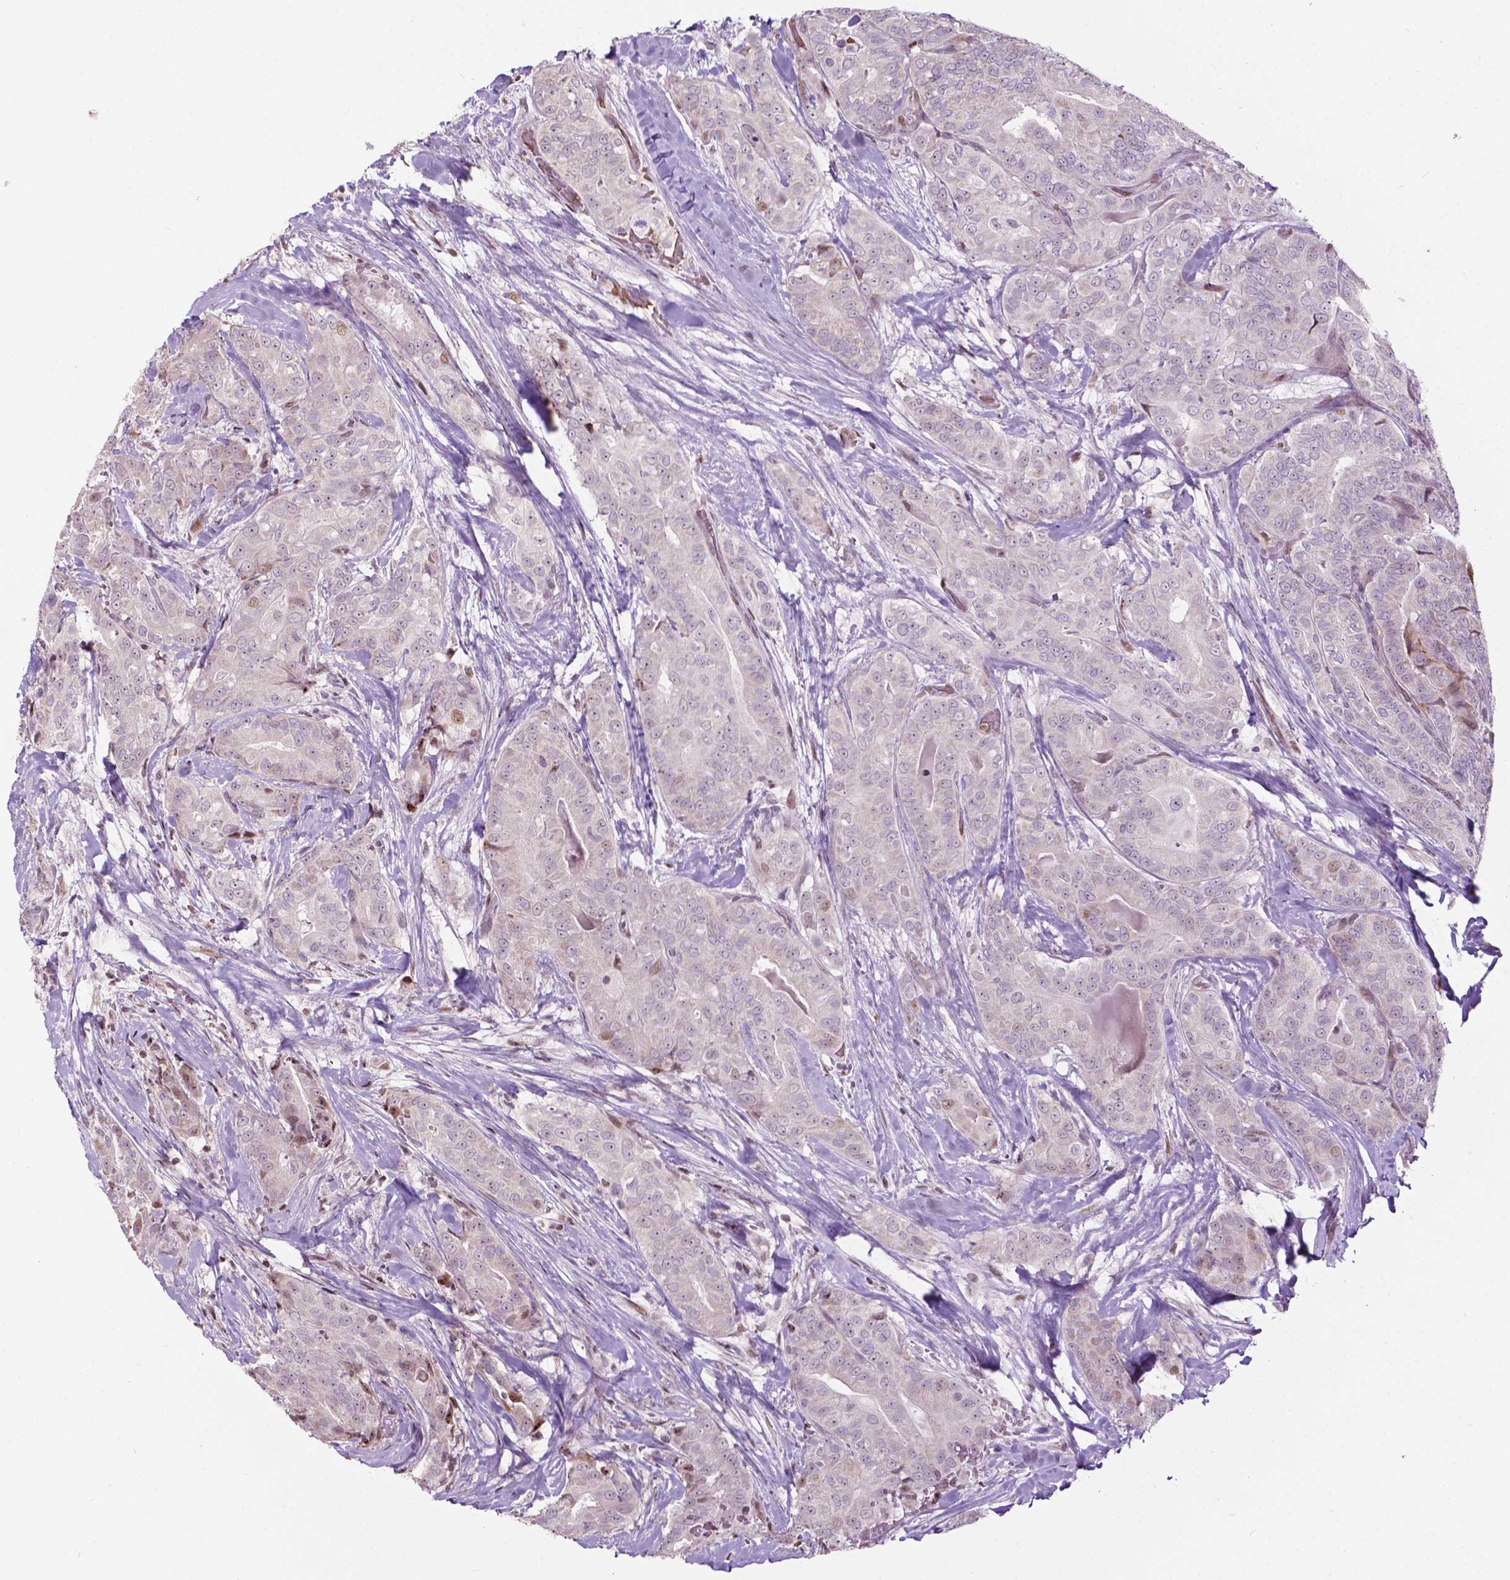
{"staining": {"intensity": "negative", "quantity": "none", "location": "none"}, "tissue": "thyroid cancer", "cell_type": "Tumor cells", "image_type": "cancer", "snomed": [{"axis": "morphology", "description": "Papillary adenocarcinoma, NOS"}, {"axis": "topography", "description": "Thyroid gland"}], "caption": "DAB (3,3'-diaminobenzidine) immunohistochemical staining of thyroid cancer displays no significant staining in tumor cells.", "gene": "PTPN18", "patient": {"sex": "male", "age": 61}}